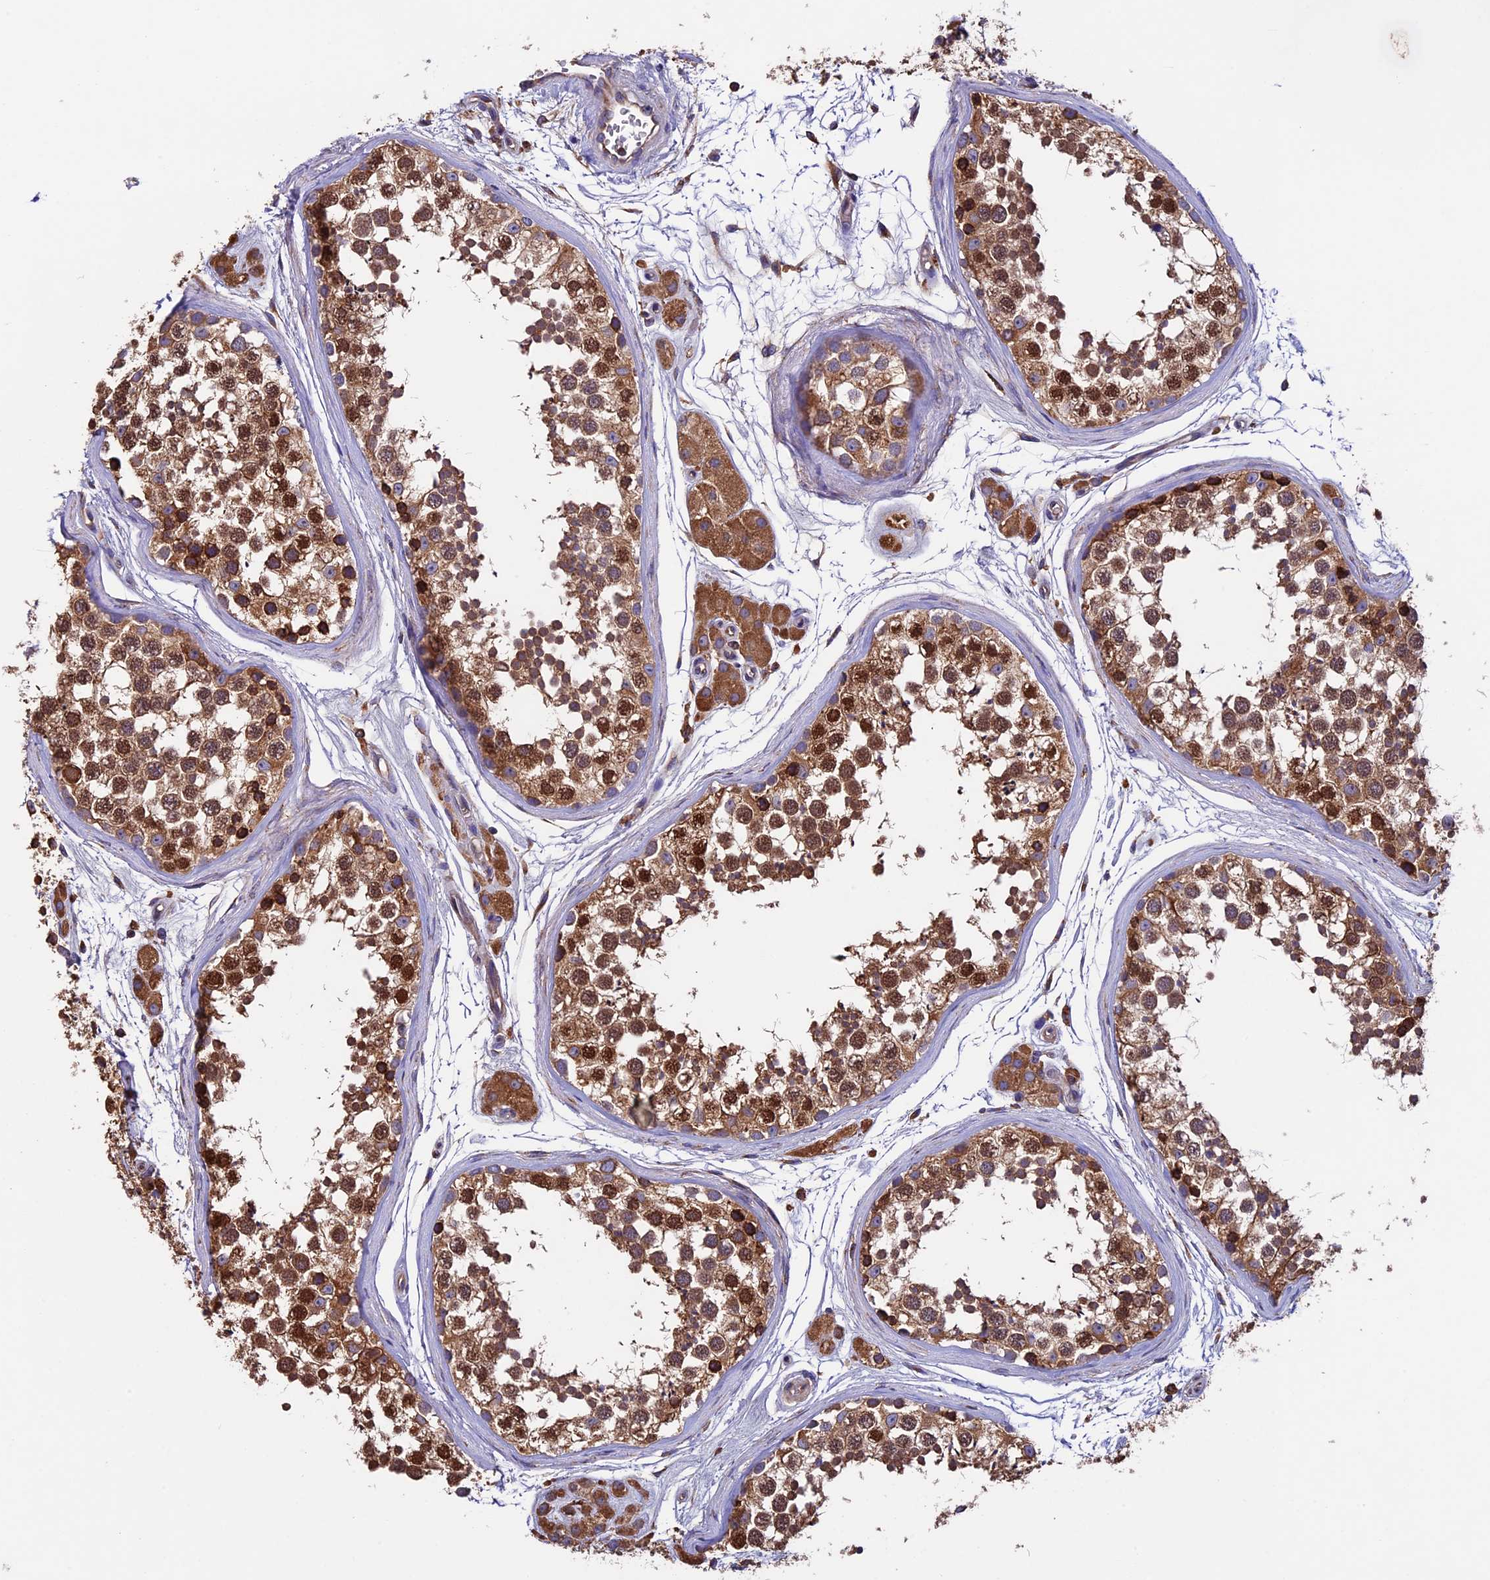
{"staining": {"intensity": "strong", "quantity": ">75%", "location": "cytoplasmic/membranous,nuclear"}, "tissue": "testis", "cell_type": "Cells in seminiferous ducts", "image_type": "normal", "snomed": [{"axis": "morphology", "description": "Normal tissue, NOS"}, {"axis": "topography", "description": "Testis"}], "caption": "About >75% of cells in seminiferous ducts in benign human testis demonstrate strong cytoplasmic/membranous,nuclear protein staining as visualized by brown immunohistochemical staining.", "gene": "BTBD3", "patient": {"sex": "male", "age": 56}}